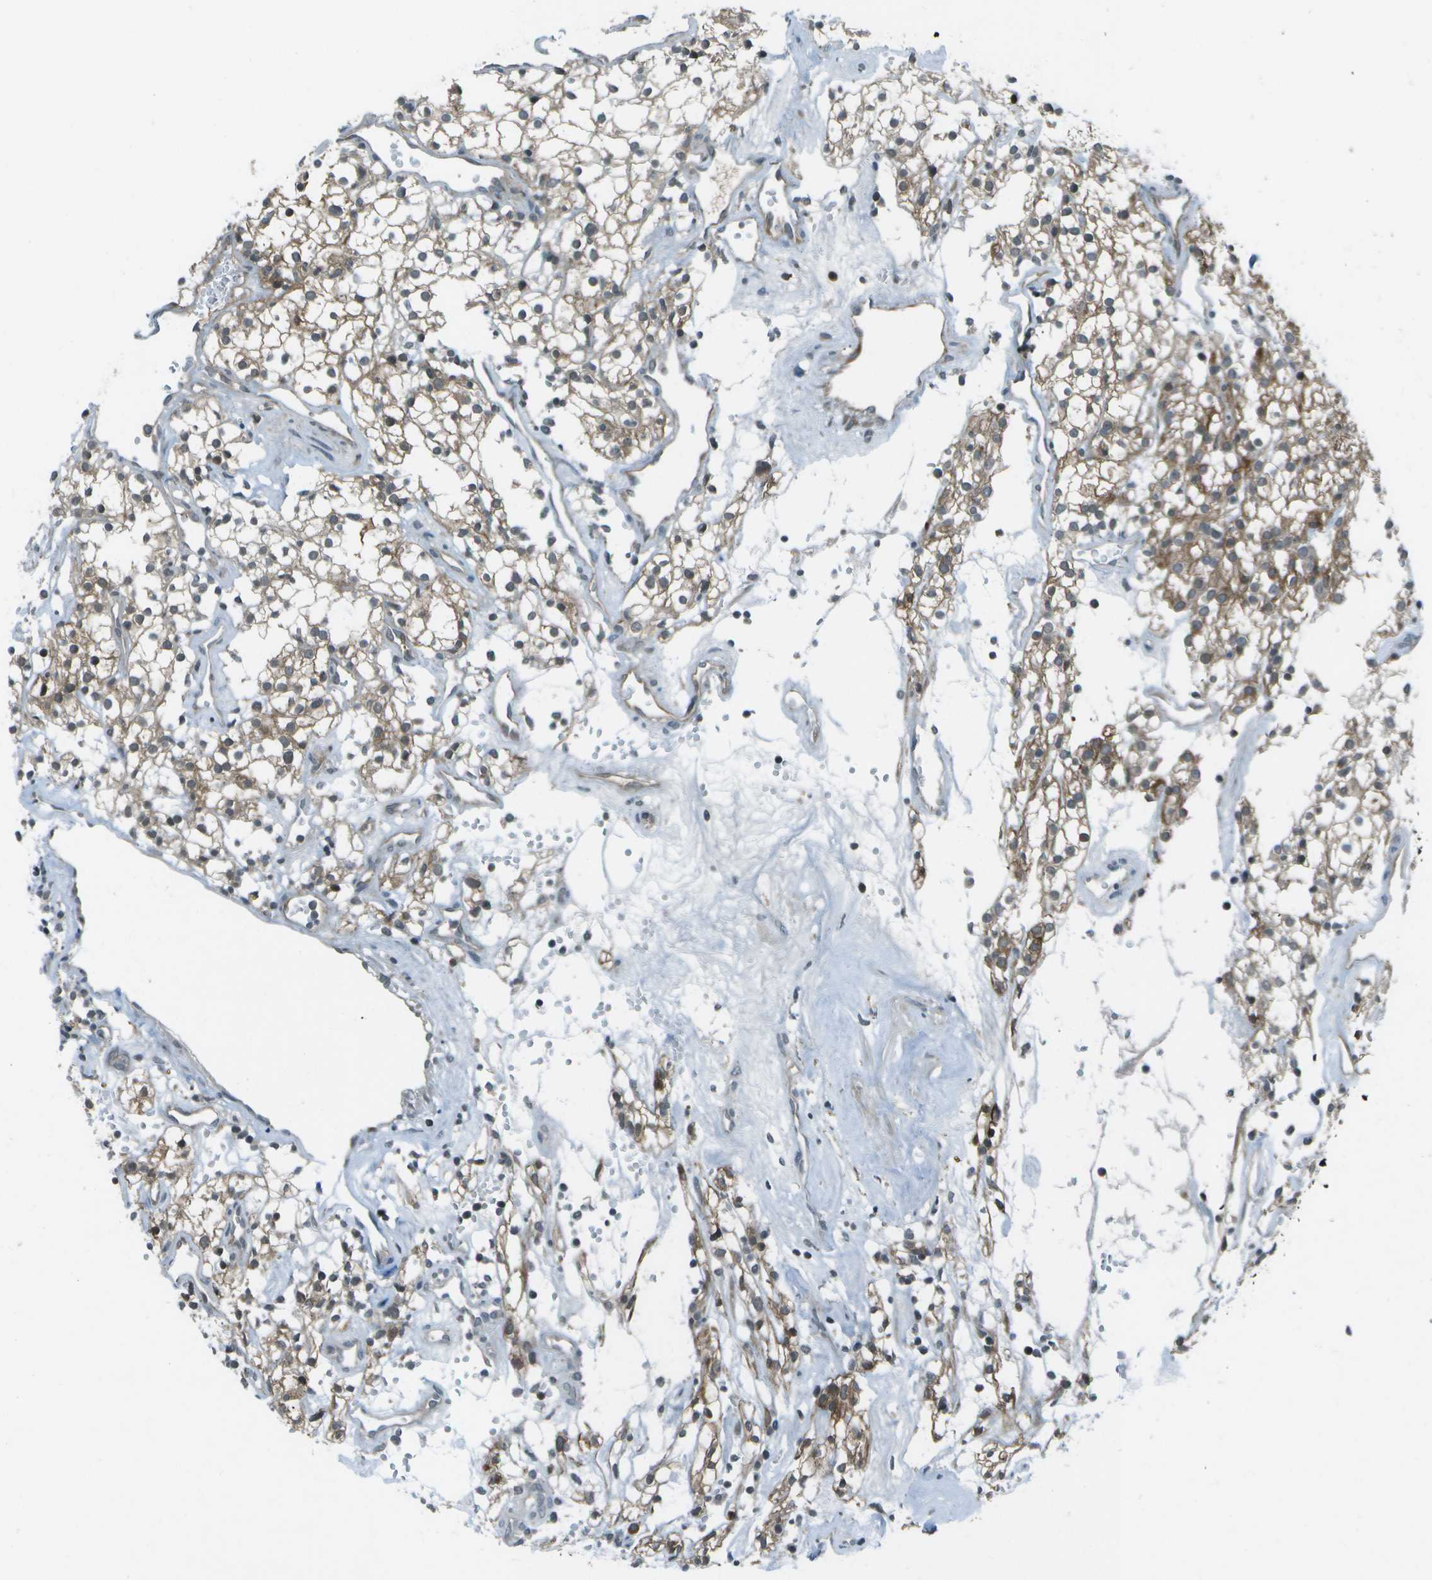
{"staining": {"intensity": "moderate", "quantity": ">75%", "location": "cytoplasmic/membranous"}, "tissue": "renal cancer", "cell_type": "Tumor cells", "image_type": "cancer", "snomed": [{"axis": "morphology", "description": "Adenocarcinoma, NOS"}, {"axis": "topography", "description": "Kidney"}], "caption": "A micrograph showing moderate cytoplasmic/membranous positivity in about >75% of tumor cells in renal adenocarcinoma, as visualized by brown immunohistochemical staining.", "gene": "TMEM19", "patient": {"sex": "male", "age": 59}}